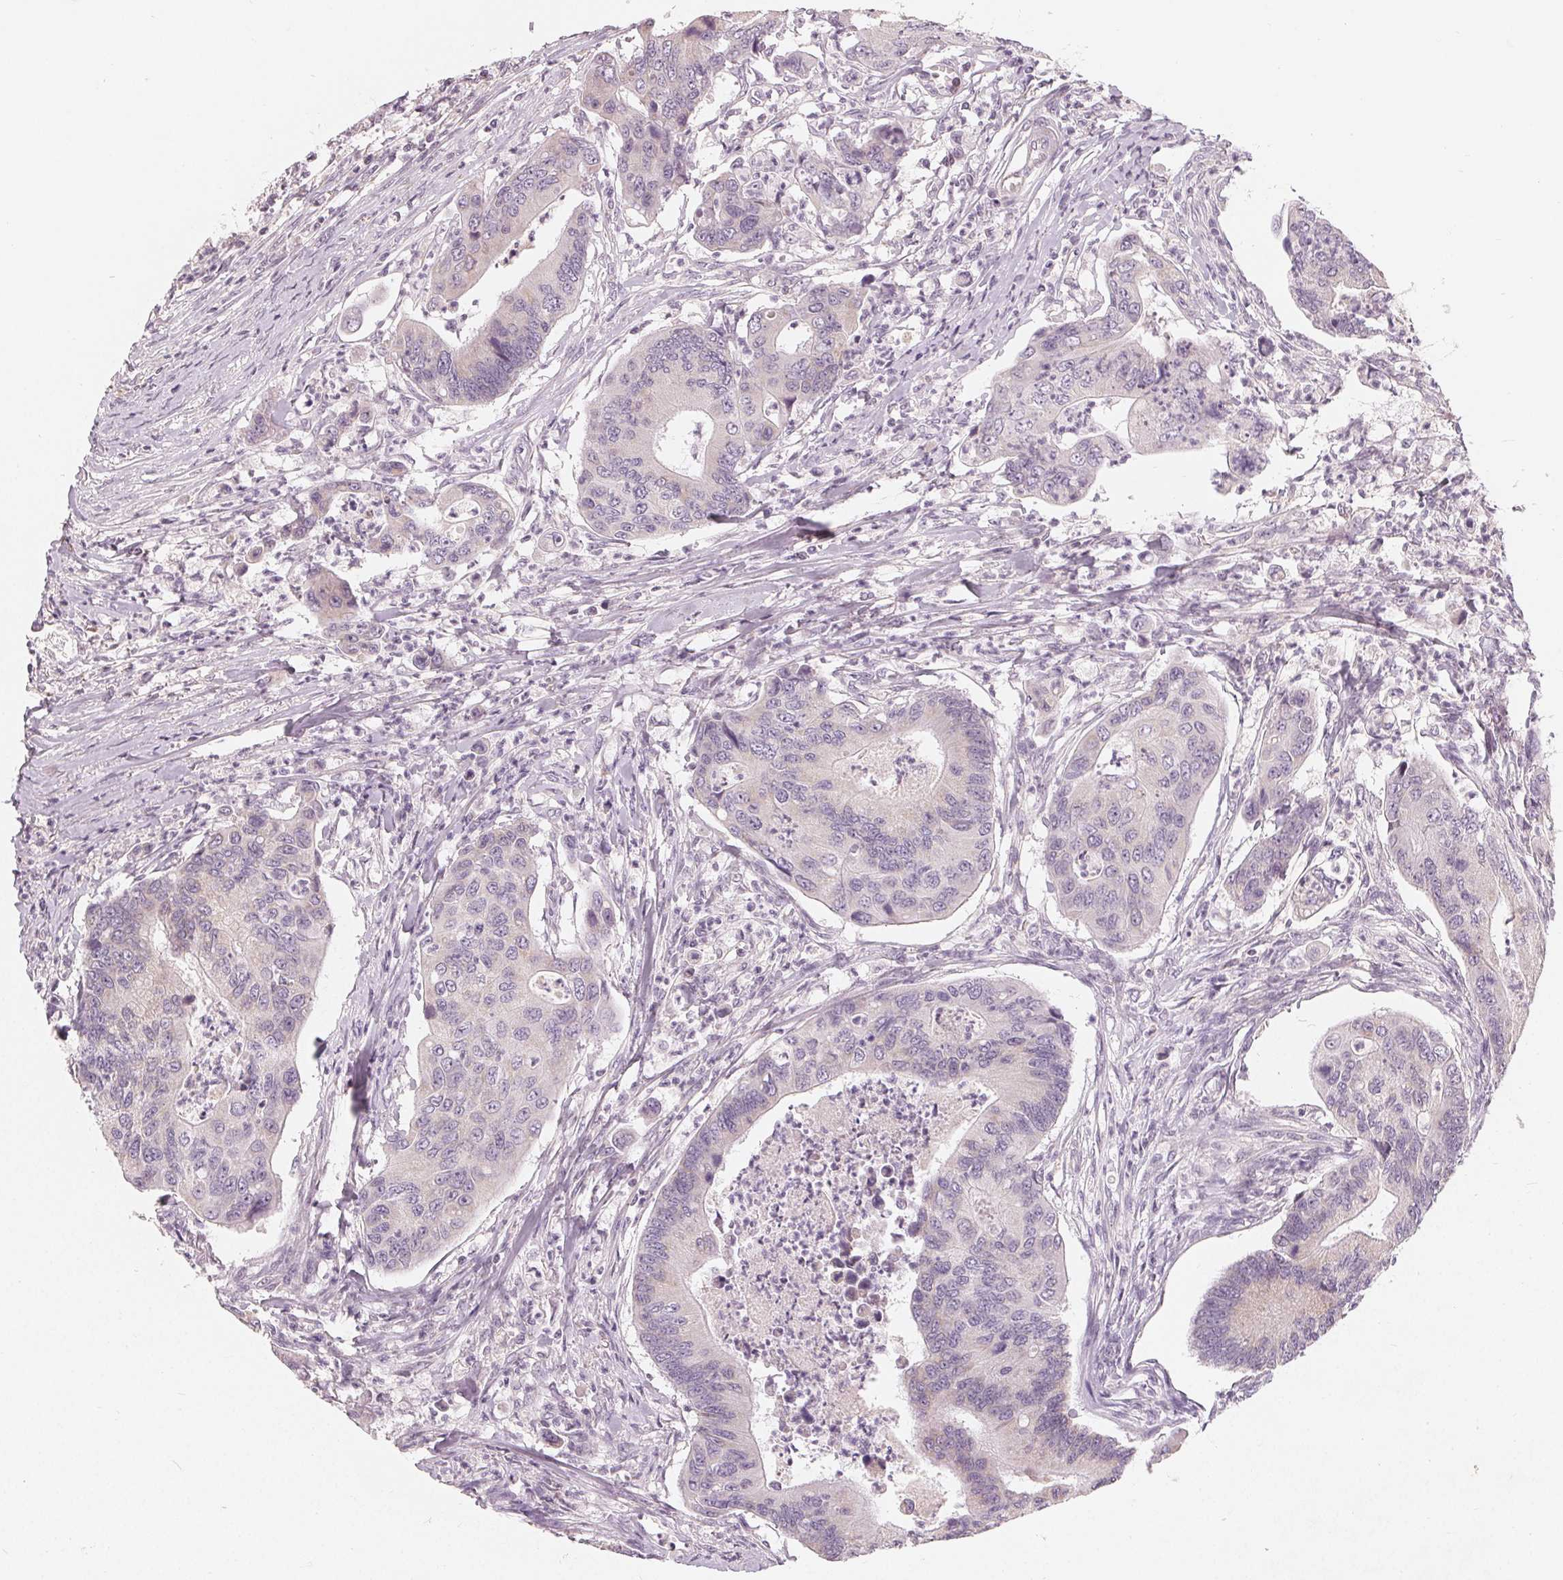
{"staining": {"intensity": "negative", "quantity": "none", "location": "none"}, "tissue": "colorectal cancer", "cell_type": "Tumor cells", "image_type": "cancer", "snomed": [{"axis": "morphology", "description": "Adenocarcinoma, NOS"}, {"axis": "topography", "description": "Colon"}], "caption": "DAB (3,3'-diaminobenzidine) immunohistochemical staining of human adenocarcinoma (colorectal) reveals no significant expression in tumor cells.", "gene": "TRIM60", "patient": {"sex": "female", "age": 67}}